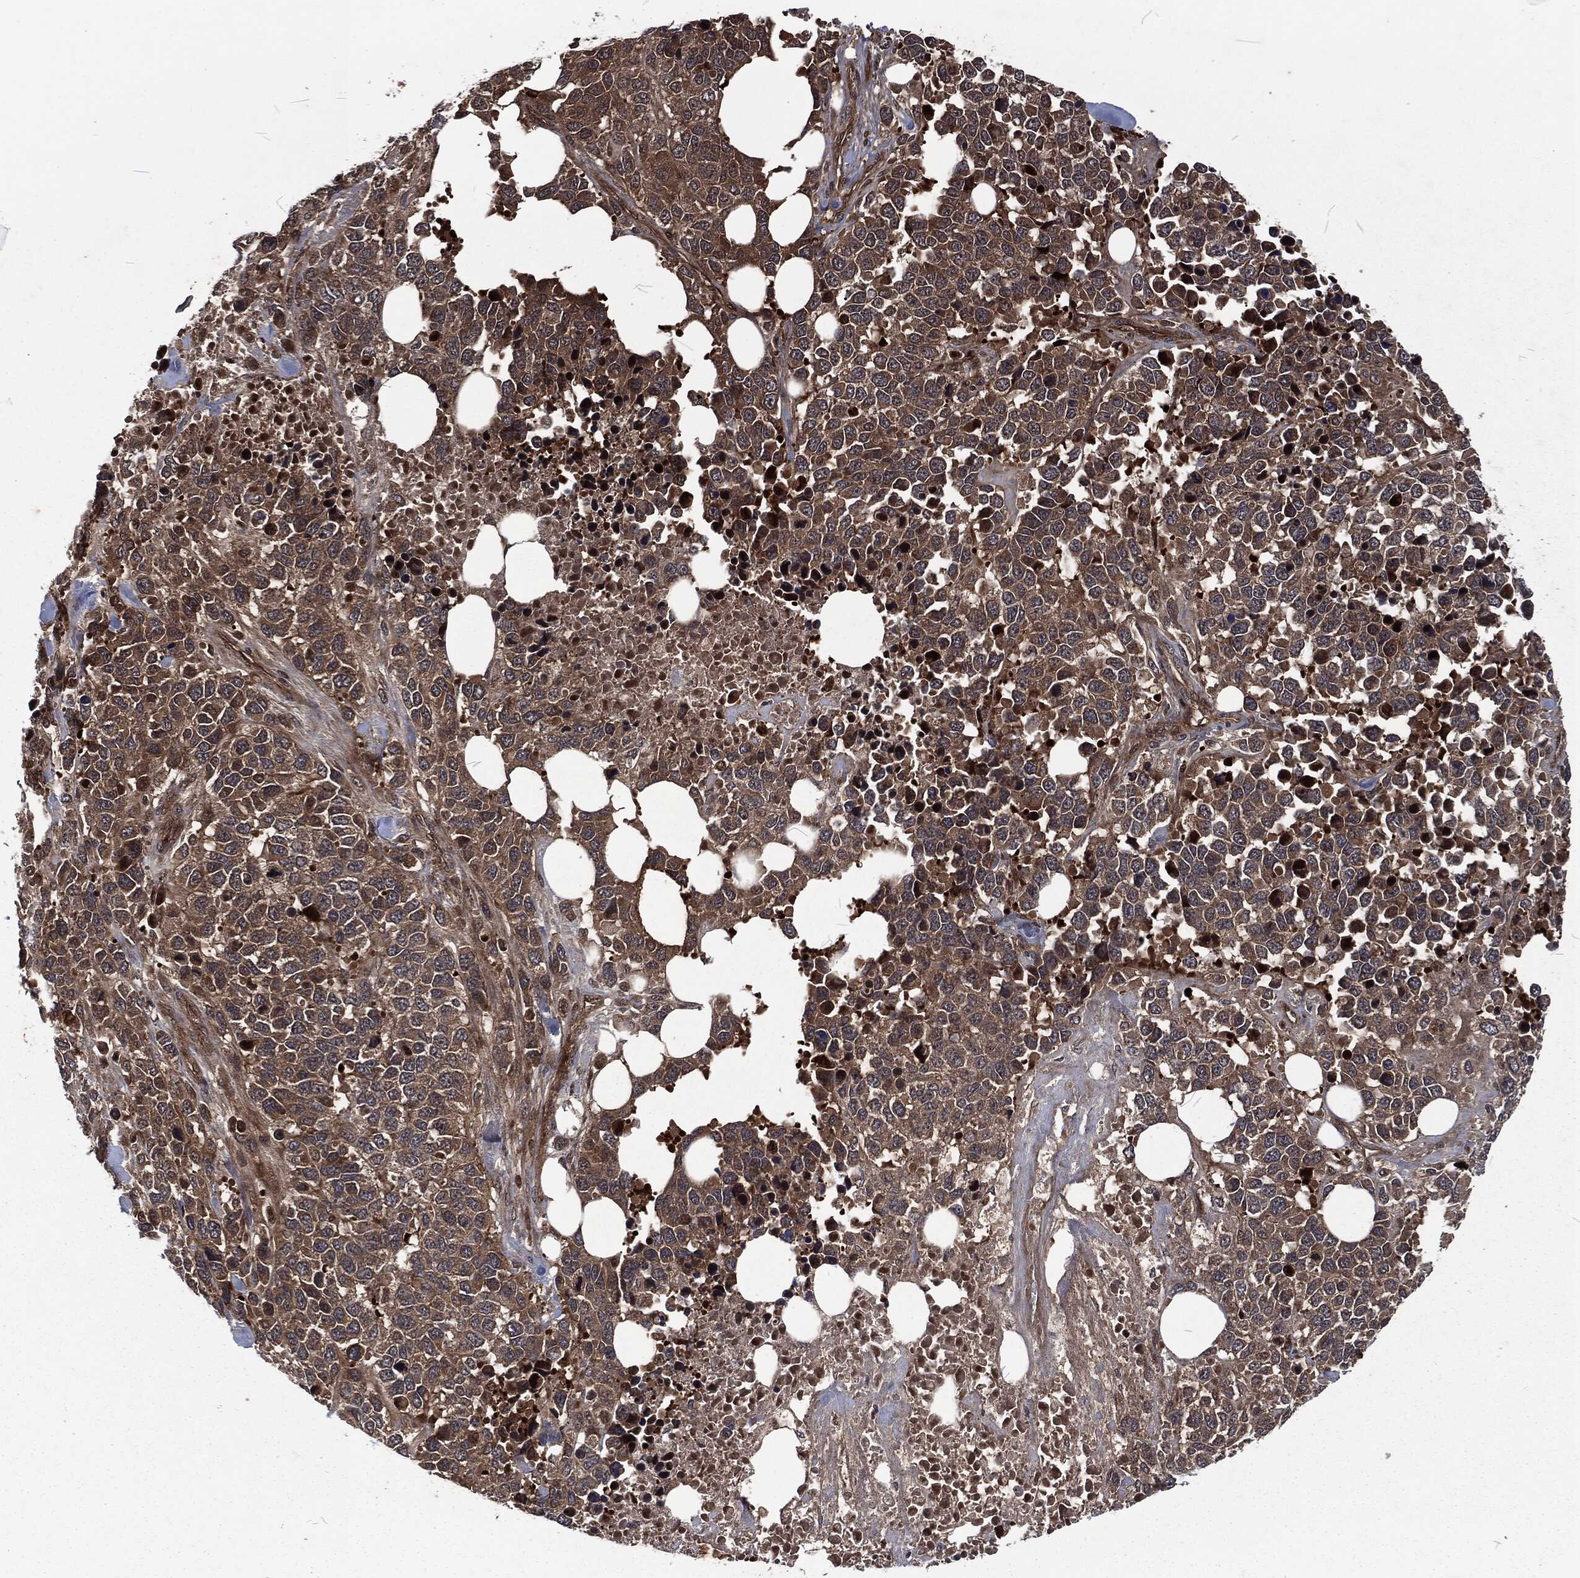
{"staining": {"intensity": "moderate", "quantity": "25%-75%", "location": "cytoplasmic/membranous"}, "tissue": "melanoma", "cell_type": "Tumor cells", "image_type": "cancer", "snomed": [{"axis": "morphology", "description": "Malignant melanoma, Metastatic site"}, {"axis": "topography", "description": "Skin"}], "caption": "Moderate cytoplasmic/membranous staining for a protein is identified in approximately 25%-75% of tumor cells of melanoma using immunohistochemistry (IHC).", "gene": "CMPK2", "patient": {"sex": "male", "age": 84}}